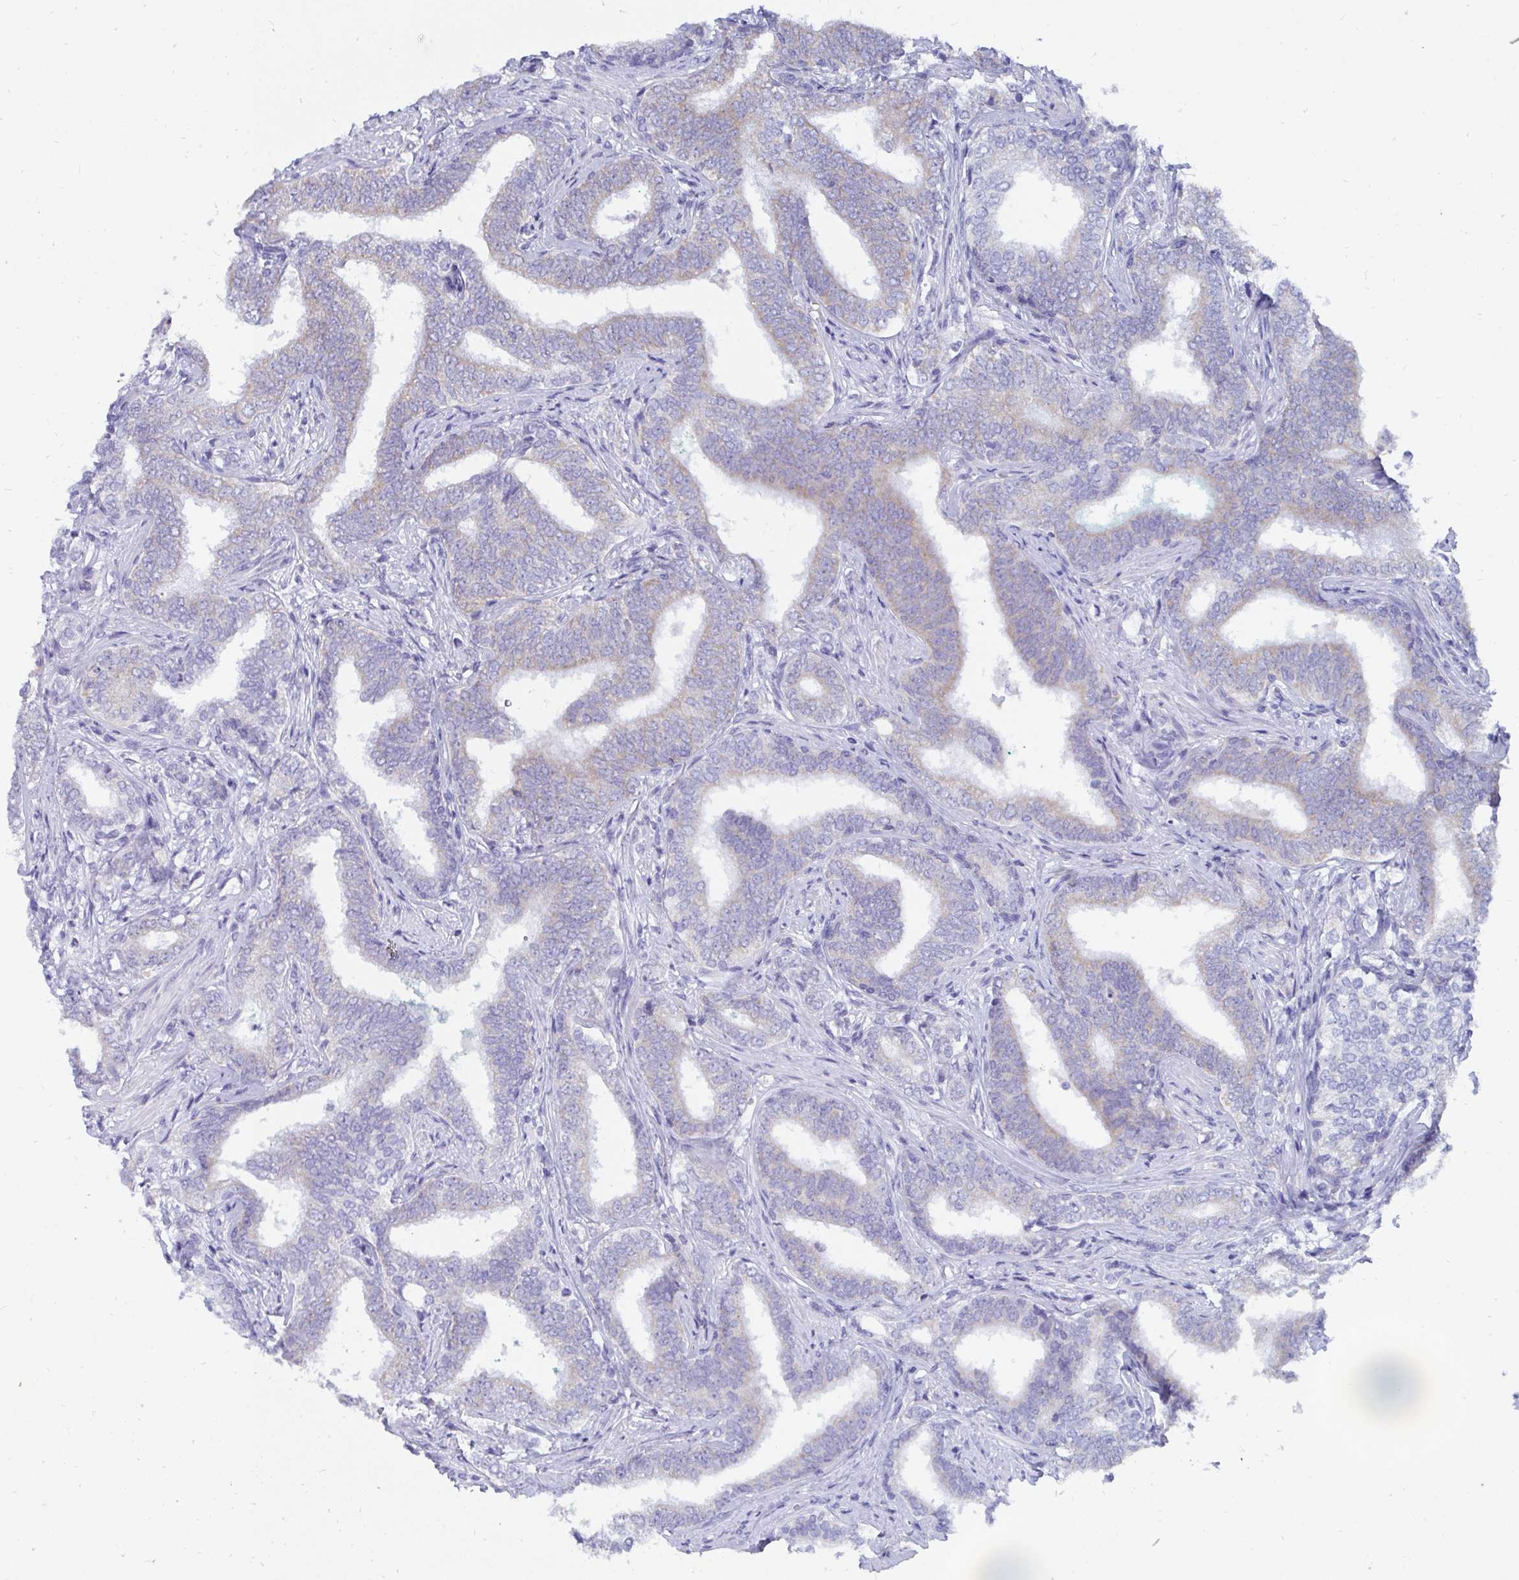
{"staining": {"intensity": "weak", "quantity": "<25%", "location": "cytoplasmic/membranous"}, "tissue": "prostate cancer", "cell_type": "Tumor cells", "image_type": "cancer", "snomed": [{"axis": "morphology", "description": "Adenocarcinoma, High grade"}, {"axis": "topography", "description": "Prostate"}], "caption": "This is an immunohistochemistry image of human prostate cancer. There is no expression in tumor cells.", "gene": "PC", "patient": {"sex": "male", "age": 72}}